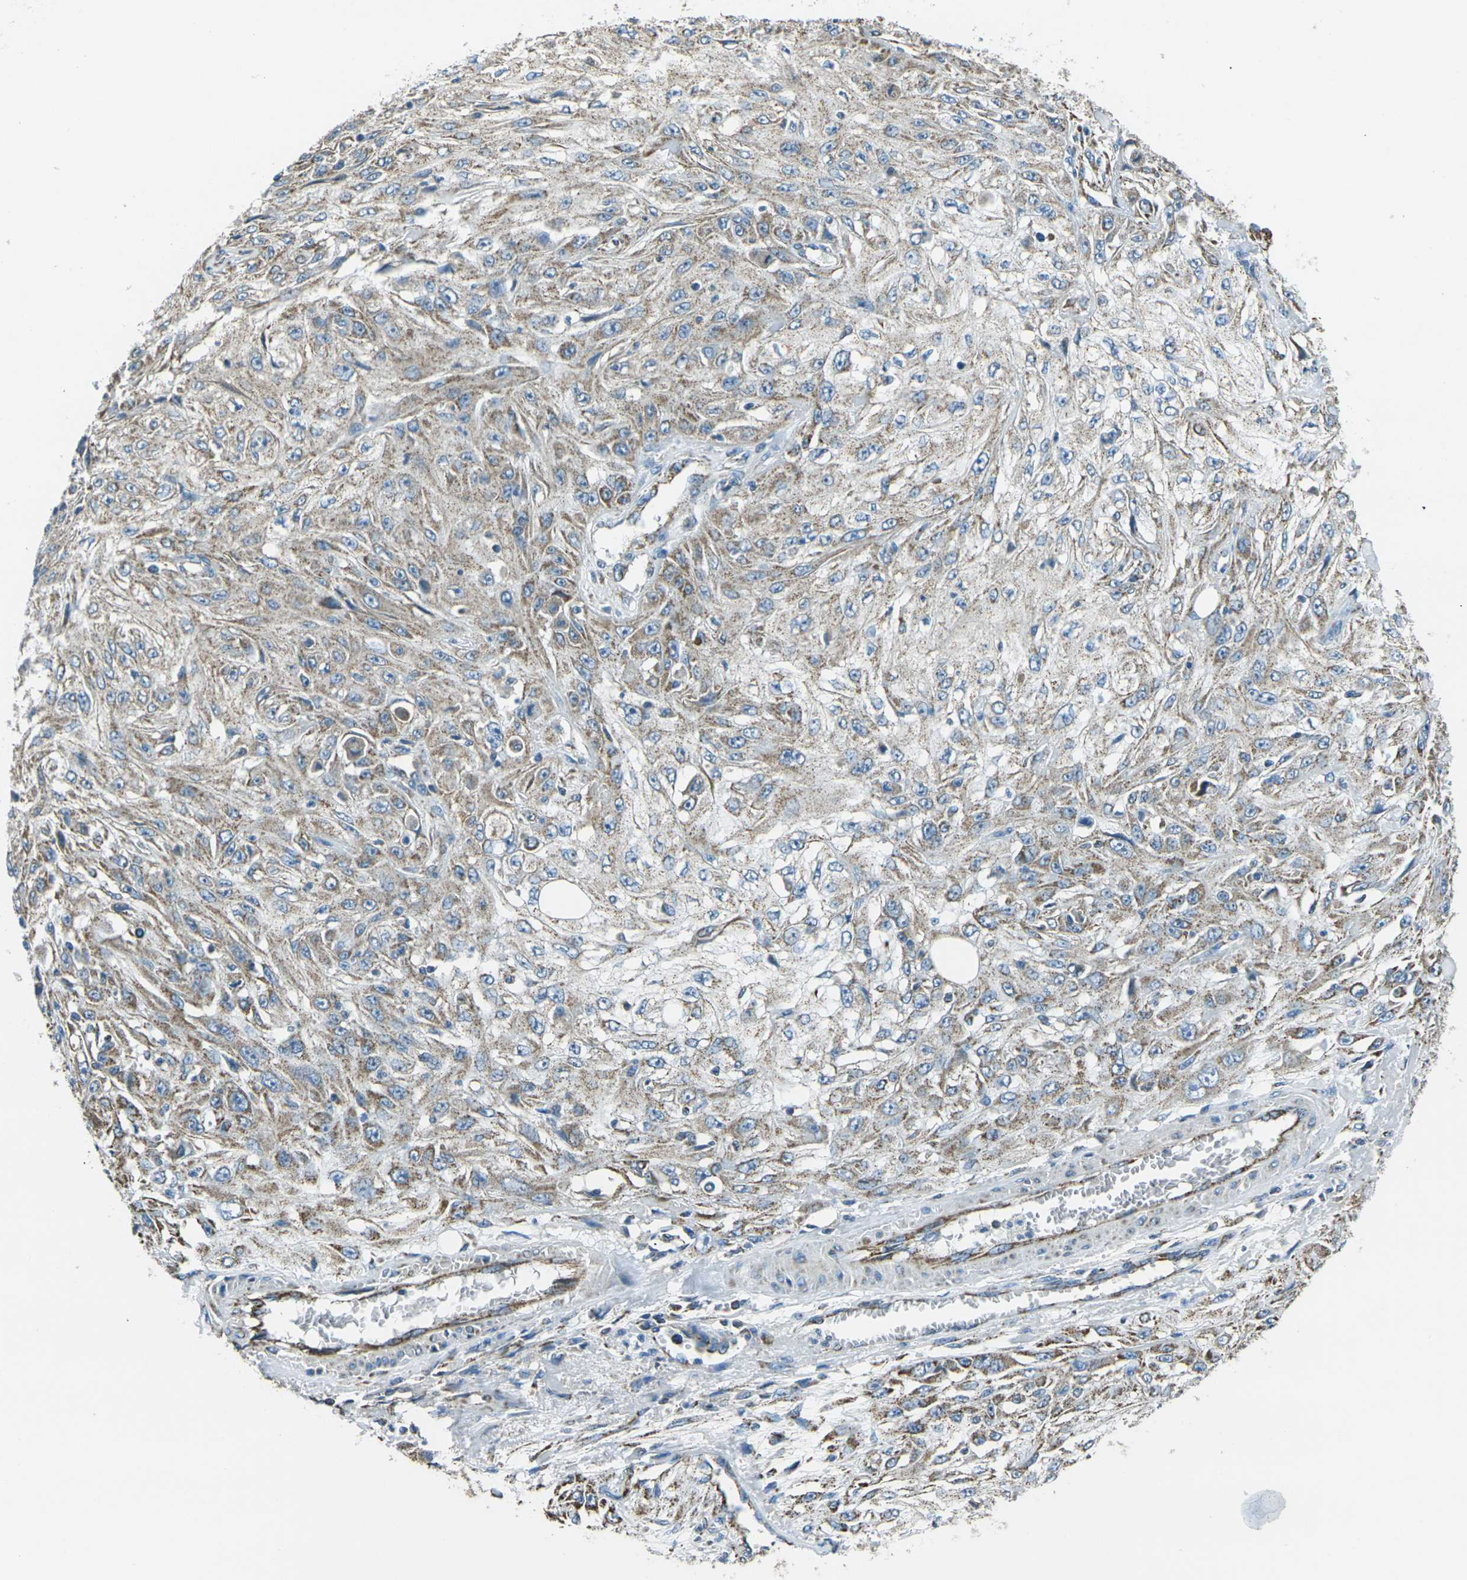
{"staining": {"intensity": "weak", "quantity": ">75%", "location": "cytoplasmic/membranous"}, "tissue": "skin cancer", "cell_type": "Tumor cells", "image_type": "cancer", "snomed": [{"axis": "morphology", "description": "Squamous cell carcinoma, NOS"}, {"axis": "topography", "description": "Skin"}], "caption": "Immunohistochemical staining of skin squamous cell carcinoma demonstrates low levels of weak cytoplasmic/membranous staining in approximately >75% of tumor cells.", "gene": "IRF3", "patient": {"sex": "male", "age": 75}}